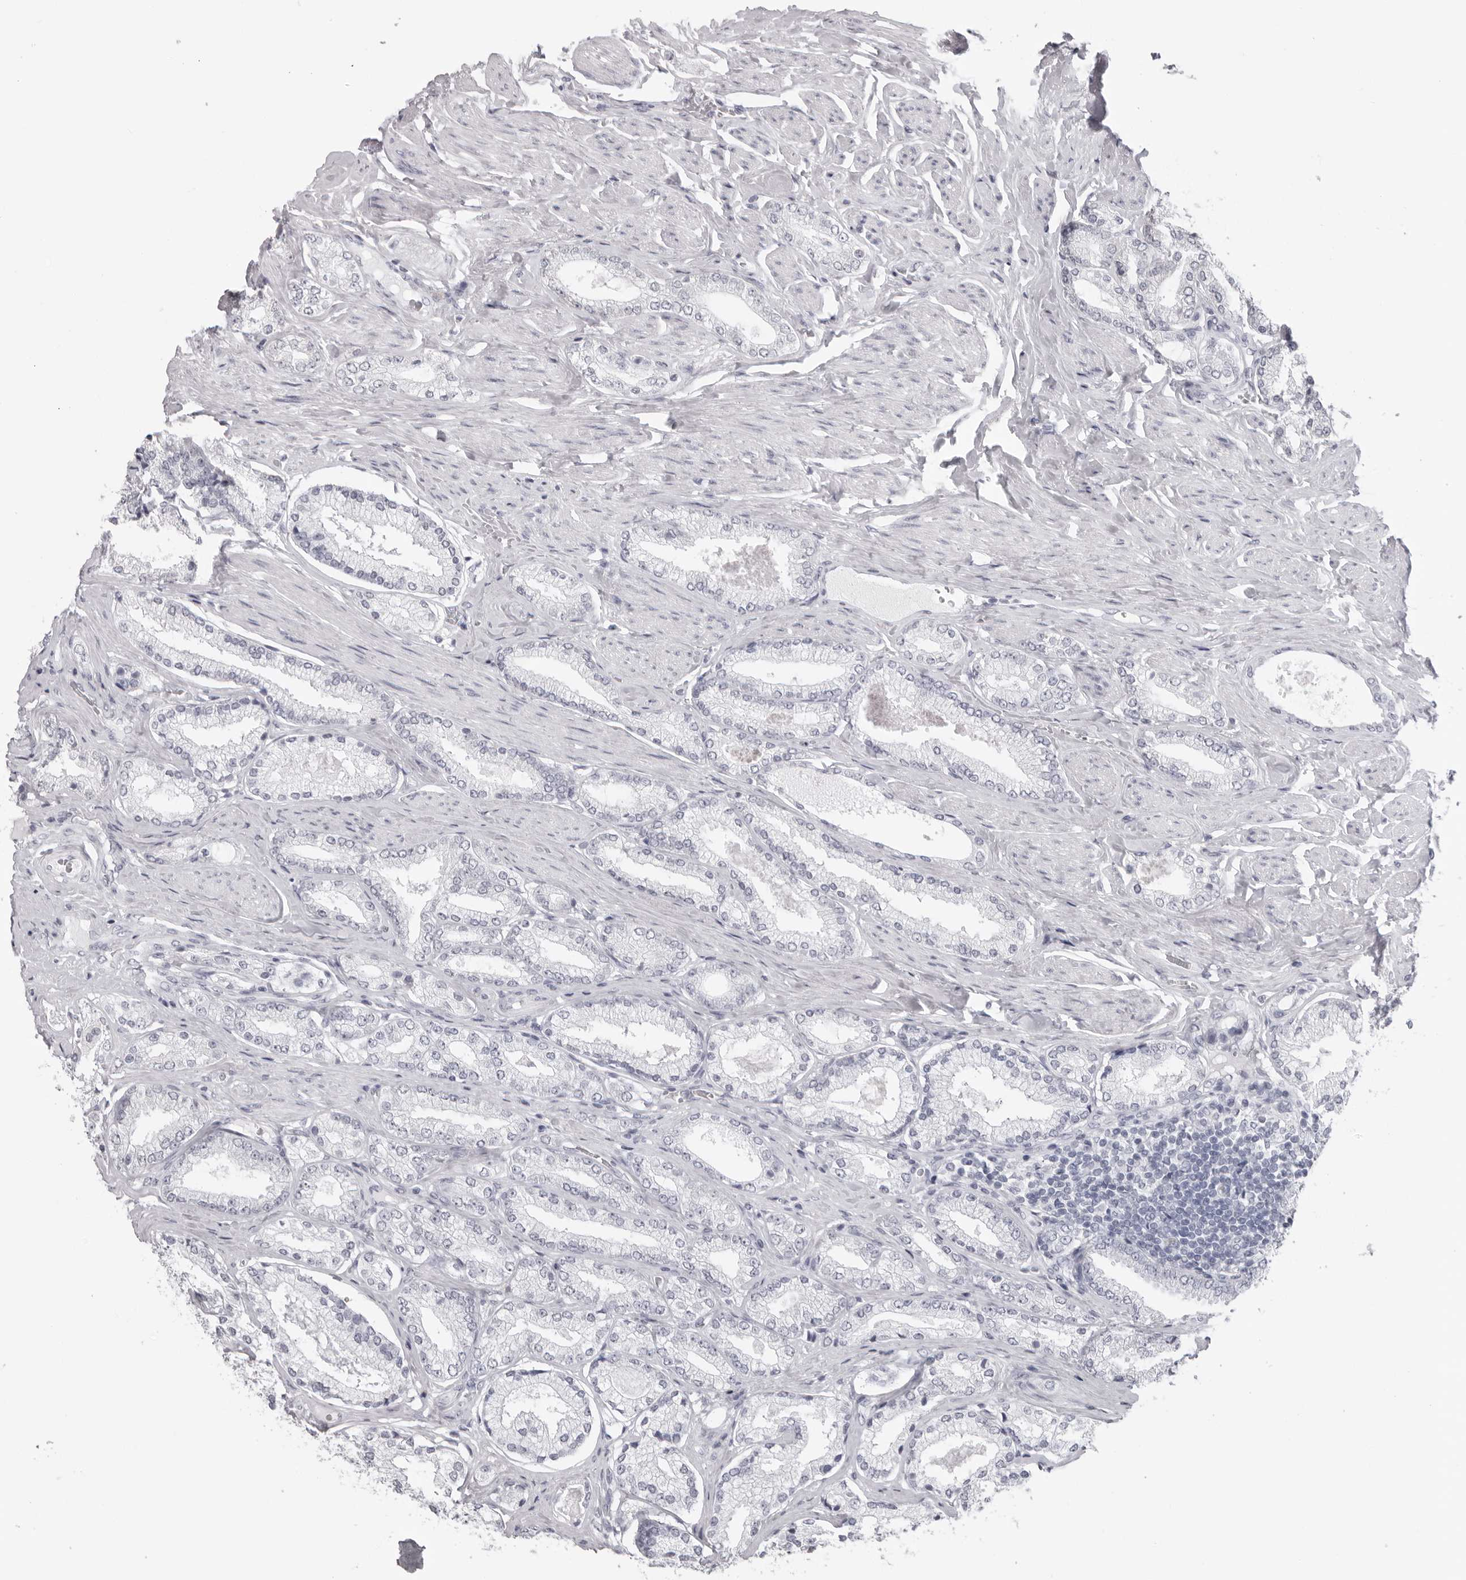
{"staining": {"intensity": "negative", "quantity": "none", "location": "none"}, "tissue": "prostate cancer", "cell_type": "Tumor cells", "image_type": "cancer", "snomed": [{"axis": "morphology", "description": "Adenocarcinoma, Low grade"}, {"axis": "topography", "description": "Prostate"}], "caption": "This is an immunohistochemistry (IHC) micrograph of prostate adenocarcinoma (low-grade). There is no expression in tumor cells.", "gene": "DNALI1", "patient": {"sex": "male", "age": 71}}